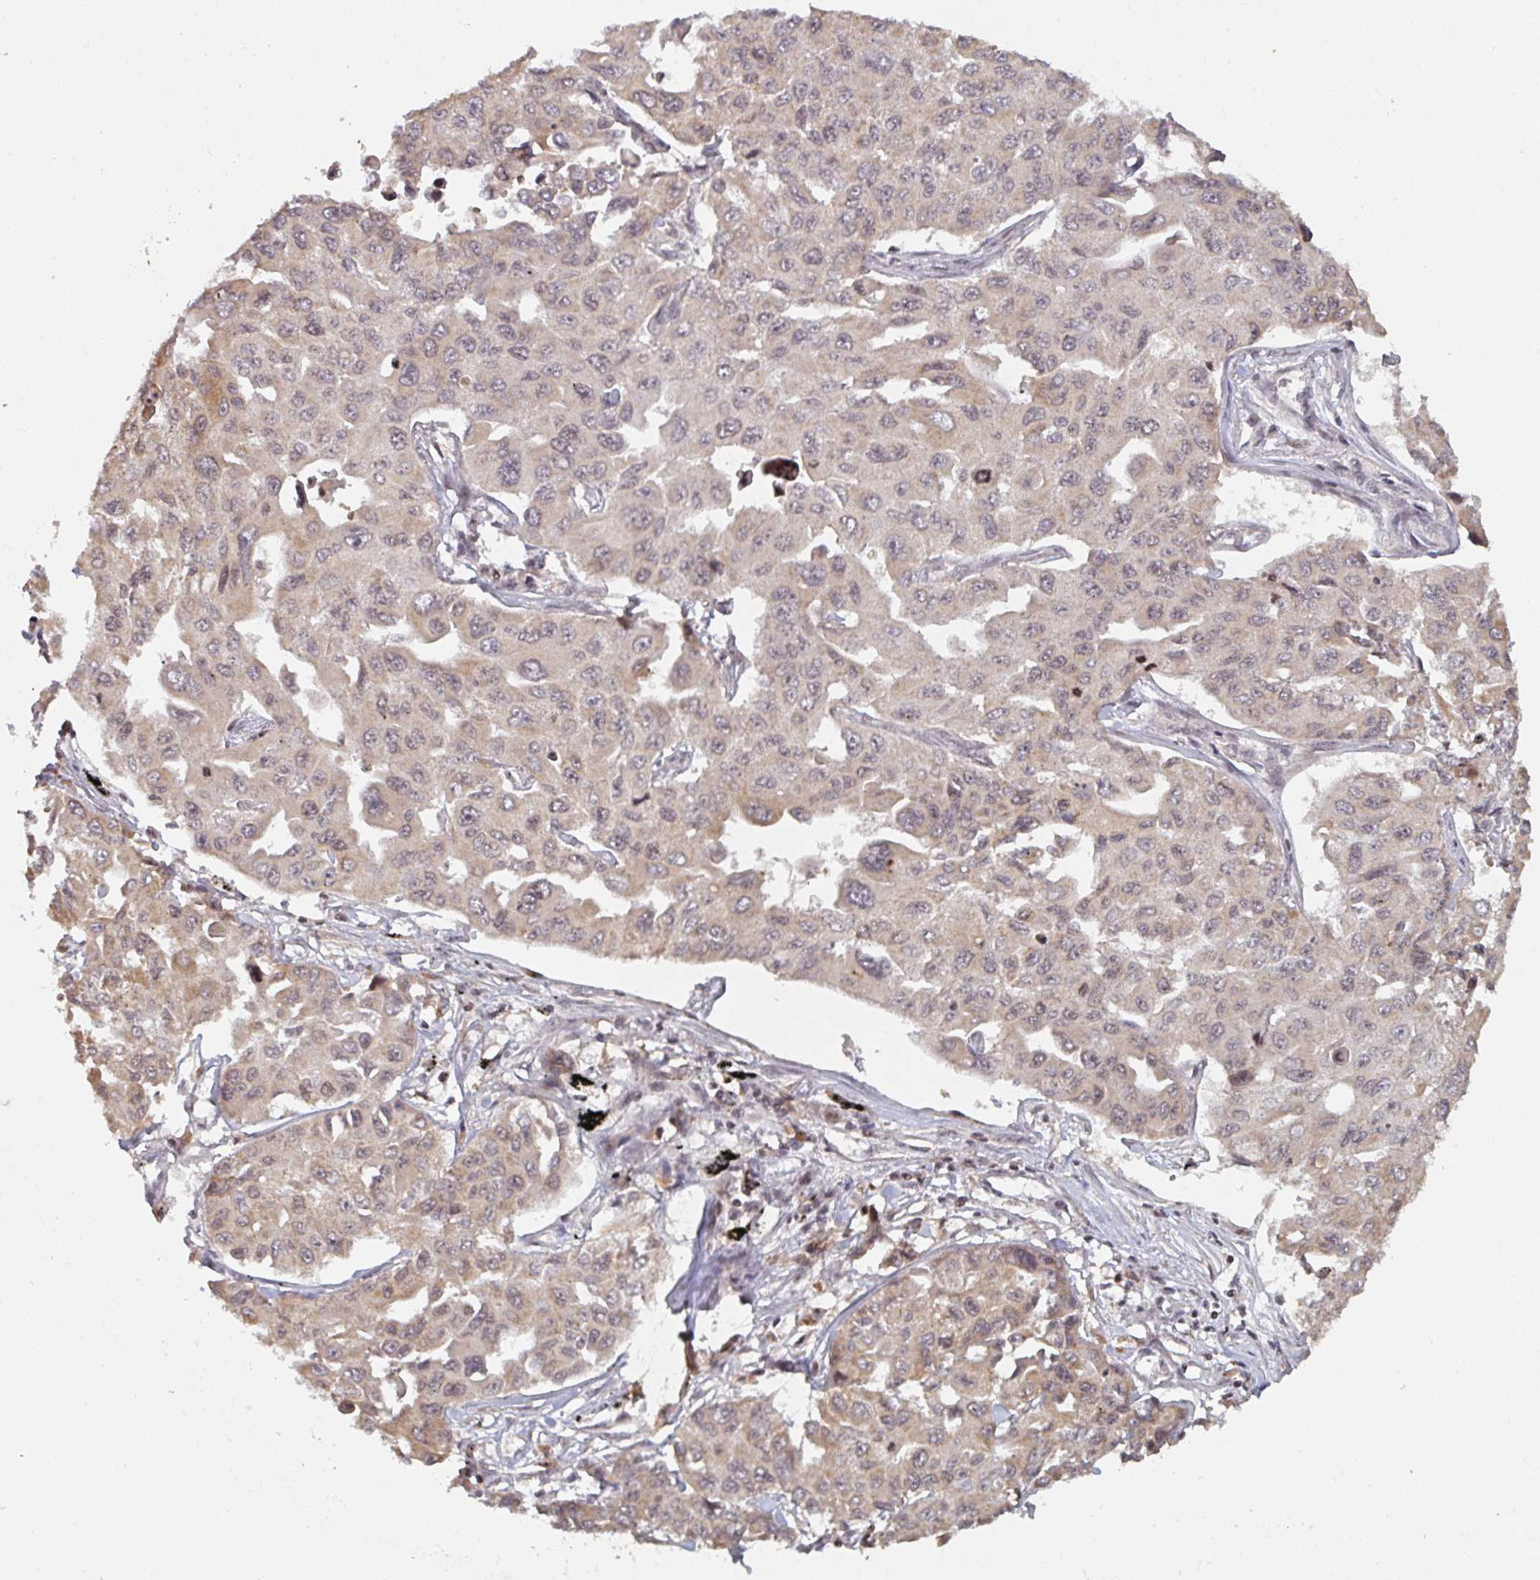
{"staining": {"intensity": "moderate", "quantity": "<25%", "location": "cytoplasmic/membranous,nuclear"}, "tissue": "lung cancer", "cell_type": "Tumor cells", "image_type": "cancer", "snomed": [{"axis": "morphology", "description": "Adenocarcinoma, NOS"}, {"axis": "topography", "description": "Lung"}], "caption": "Immunohistochemistry photomicrograph of neoplastic tissue: lung cancer (adenocarcinoma) stained using immunohistochemistry (IHC) demonstrates low levels of moderate protein expression localized specifically in the cytoplasmic/membranous and nuclear of tumor cells, appearing as a cytoplasmic/membranous and nuclear brown color.", "gene": "DCST1", "patient": {"sex": "male", "age": 64}}